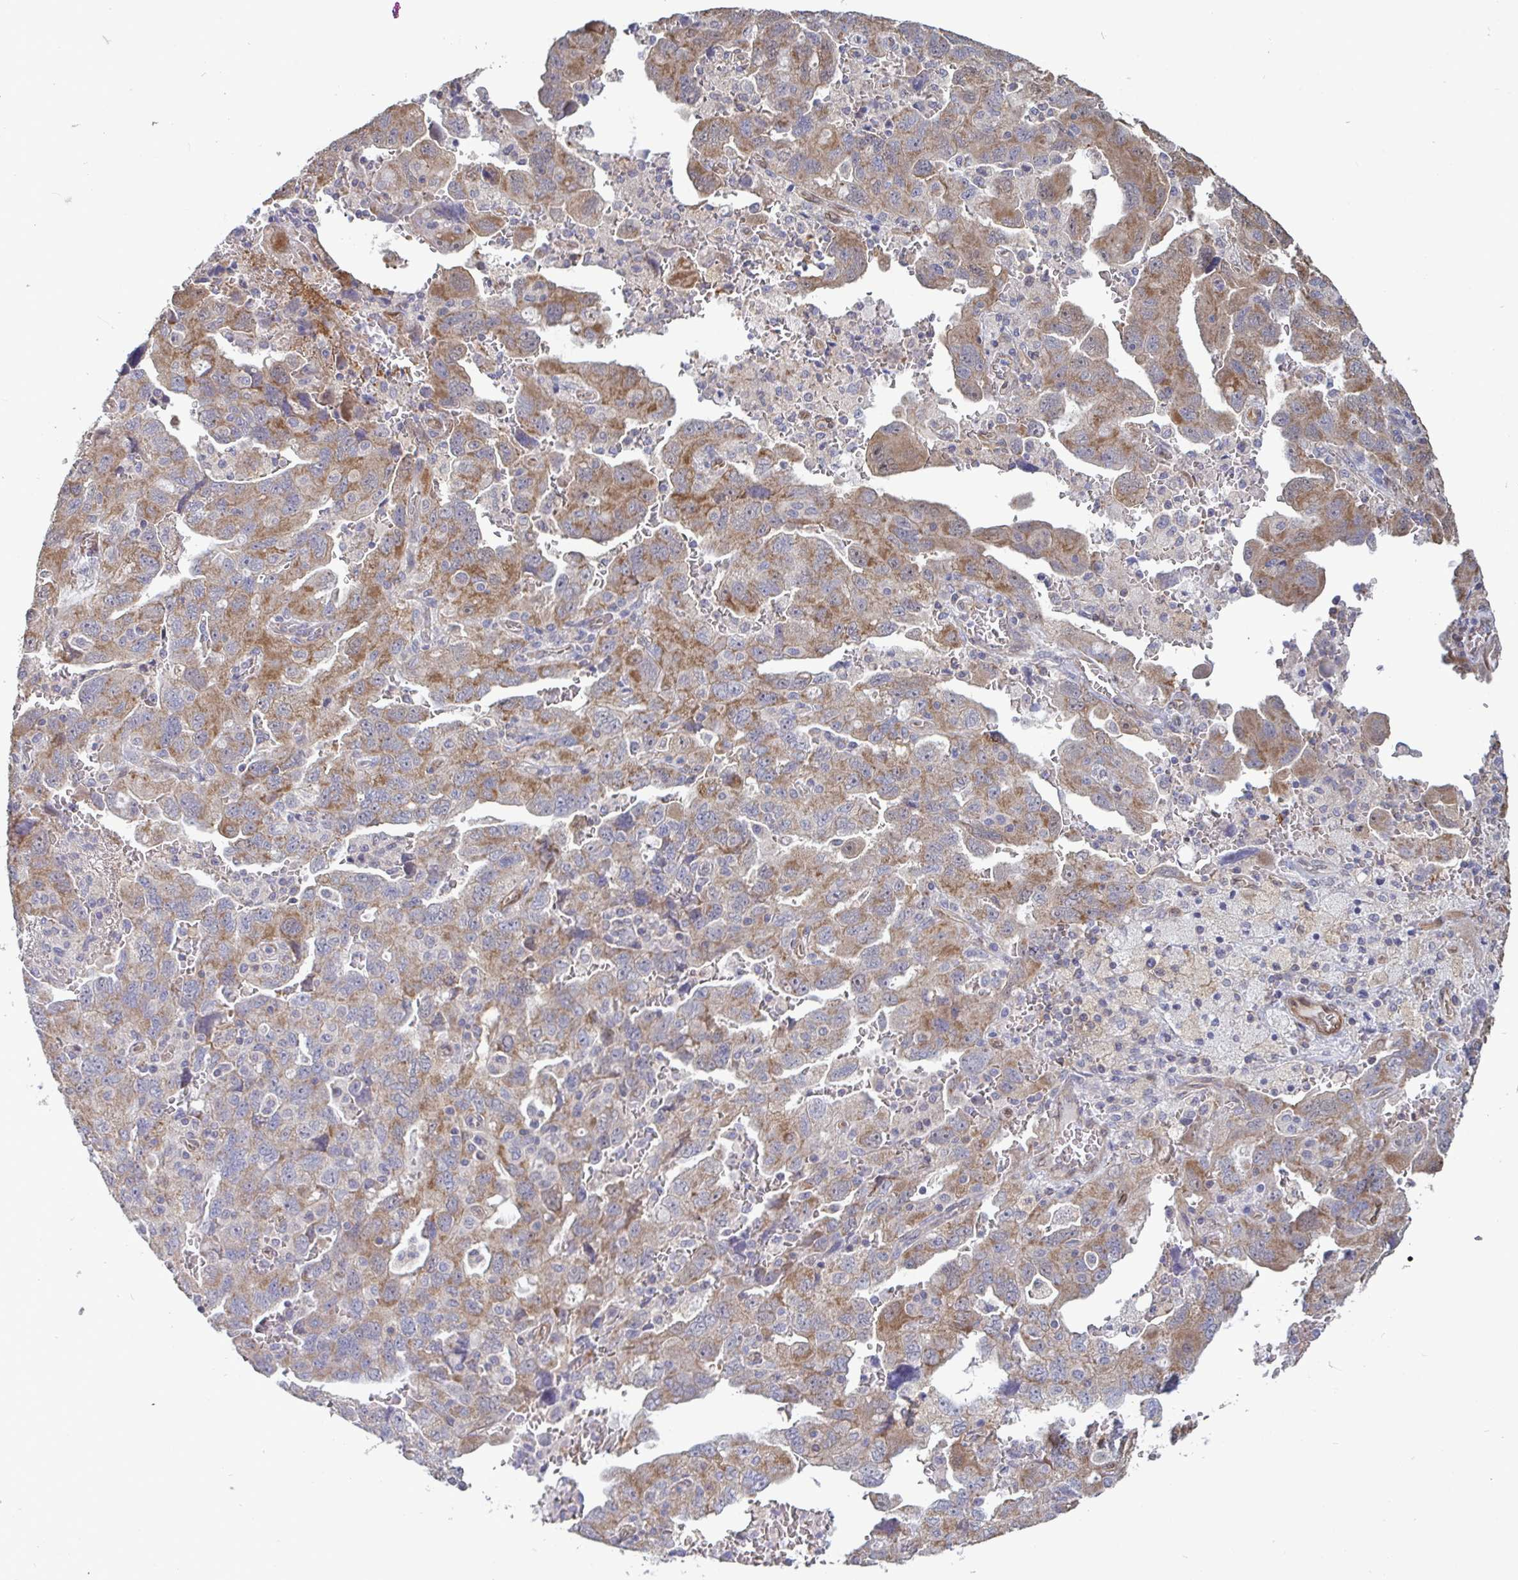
{"staining": {"intensity": "moderate", "quantity": "<25%", "location": "cytoplasmic/membranous"}, "tissue": "ovarian cancer", "cell_type": "Tumor cells", "image_type": "cancer", "snomed": [{"axis": "morphology", "description": "Carcinoma, NOS"}, {"axis": "morphology", "description": "Cystadenocarcinoma, serous, NOS"}, {"axis": "topography", "description": "Ovary"}], "caption": "This histopathology image exhibits IHC staining of ovarian cancer (serous cystadenocarcinoma), with low moderate cytoplasmic/membranous staining in approximately <25% of tumor cells.", "gene": "ISCU", "patient": {"sex": "female", "age": 69}}